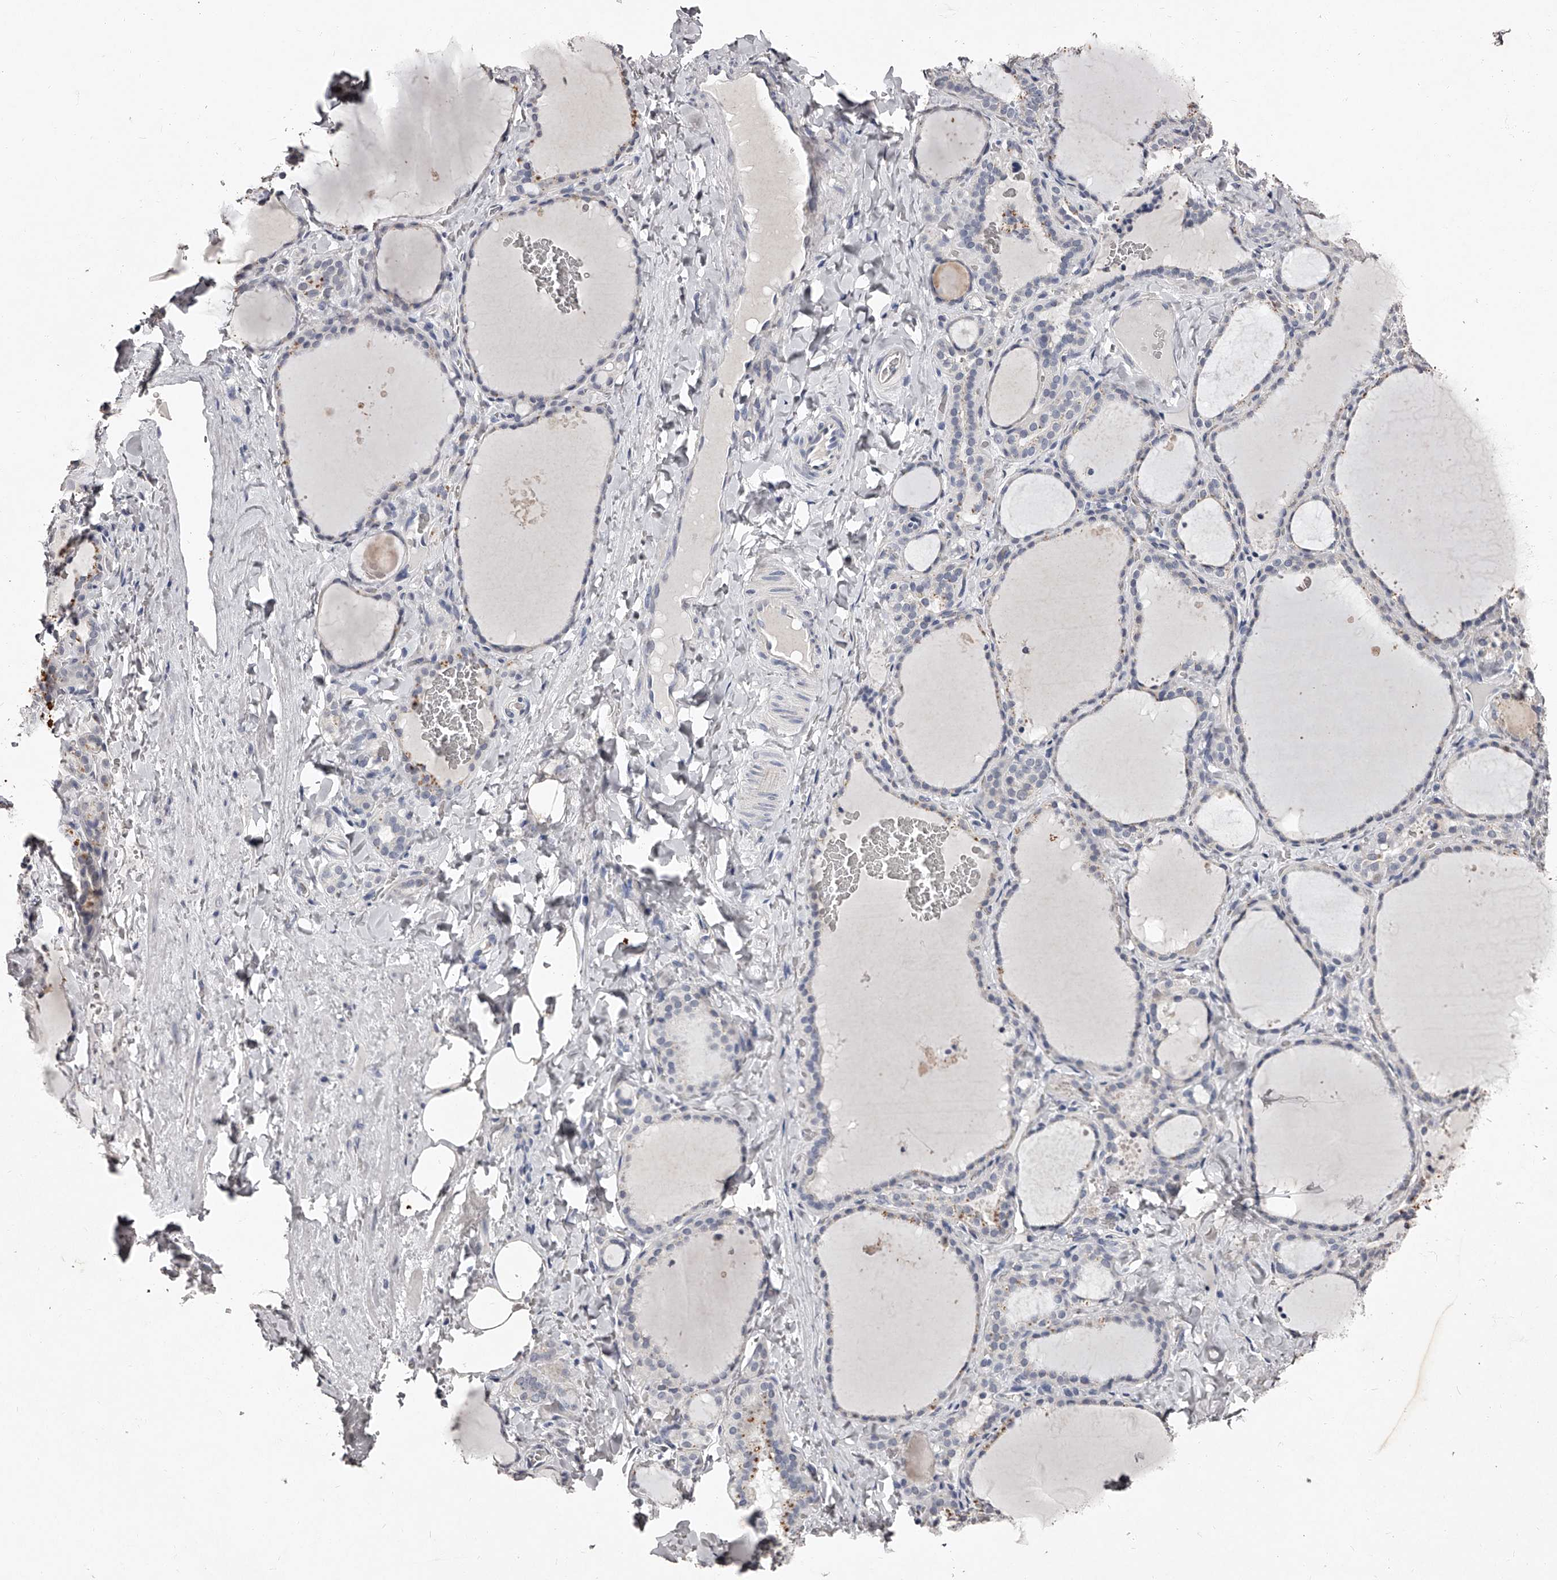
{"staining": {"intensity": "negative", "quantity": "none", "location": "none"}, "tissue": "thyroid gland", "cell_type": "Glandular cells", "image_type": "normal", "snomed": [{"axis": "morphology", "description": "Normal tissue, NOS"}, {"axis": "topography", "description": "Thyroid gland"}], "caption": "Immunohistochemistry (IHC) of normal human thyroid gland displays no staining in glandular cells.", "gene": "NT5DC1", "patient": {"sex": "female", "age": 22}}